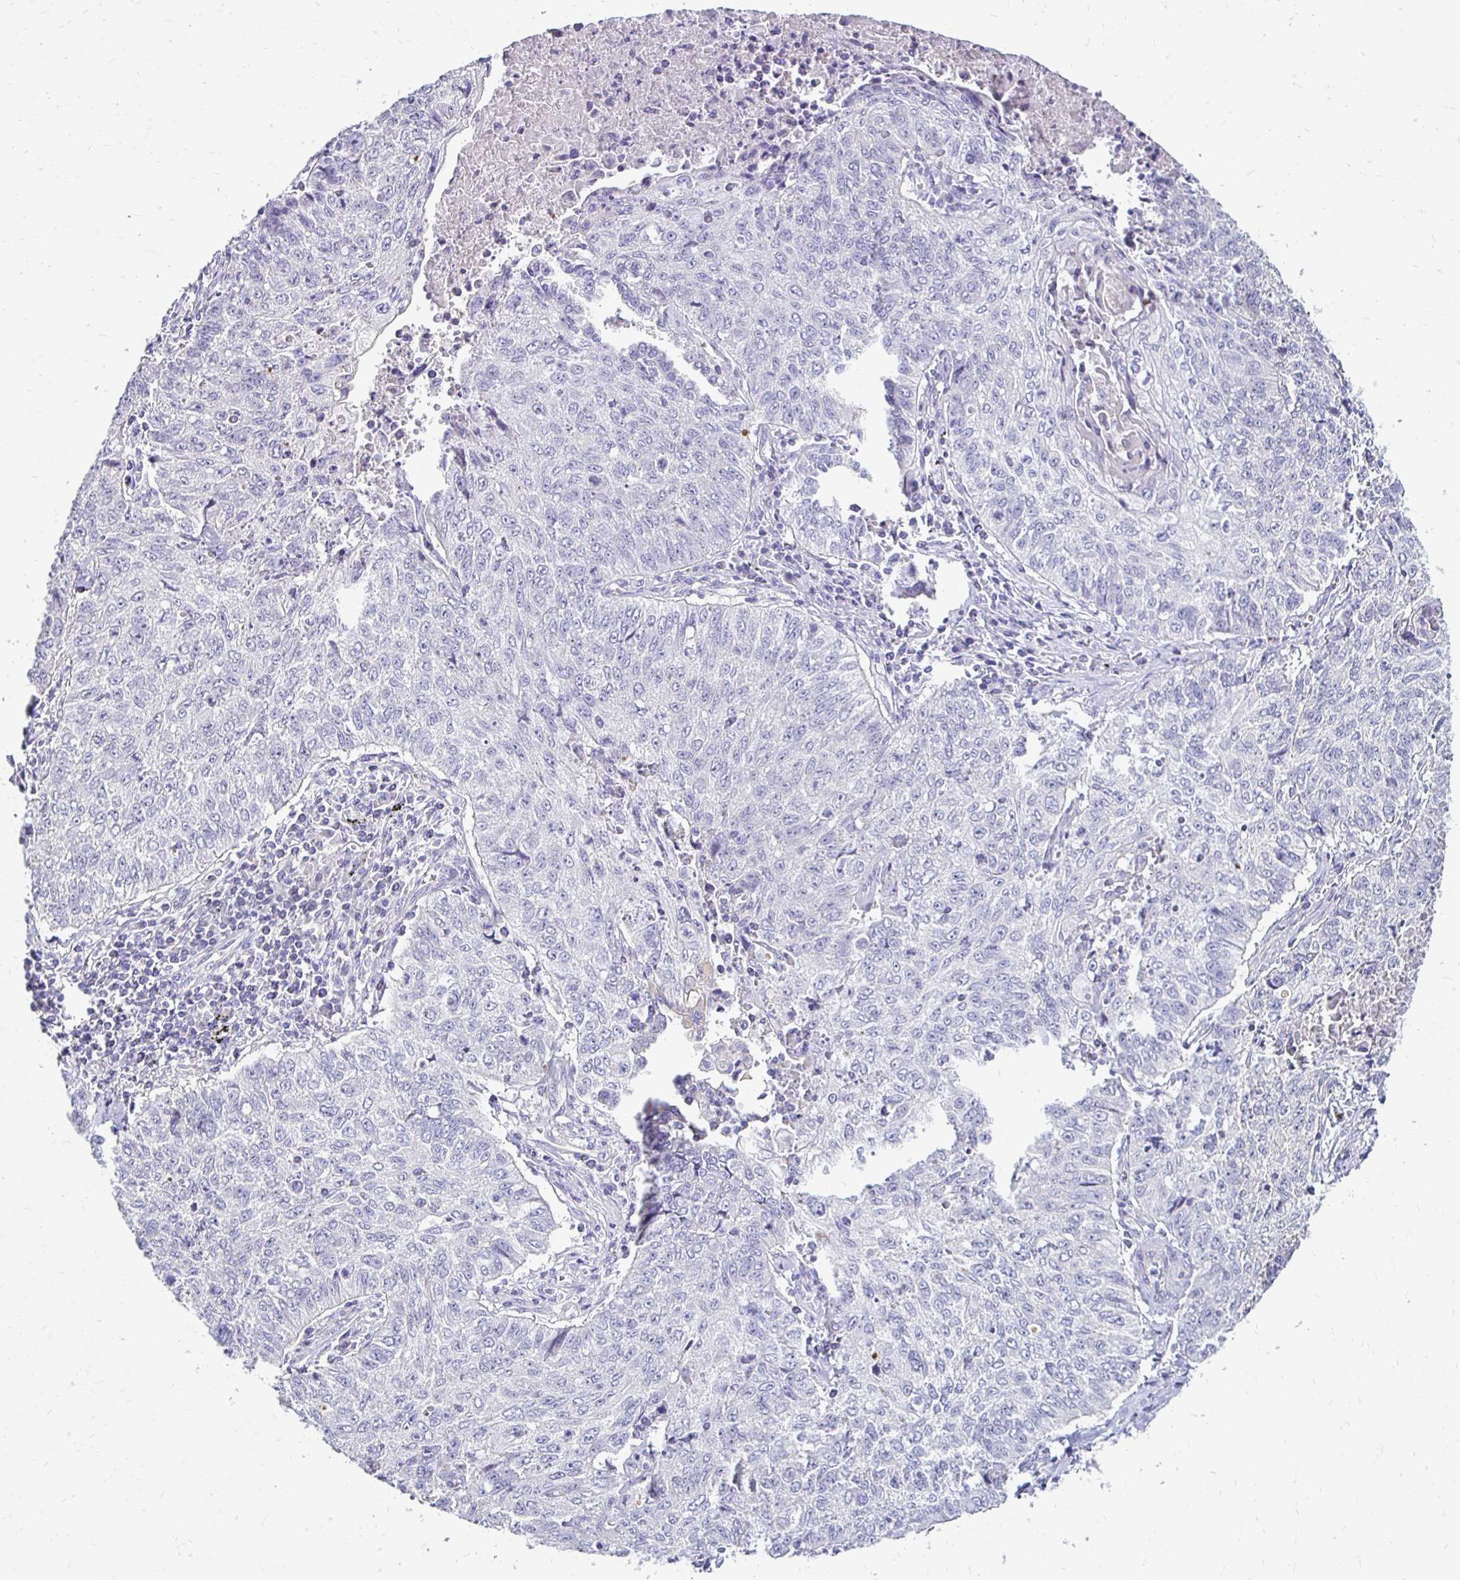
{"staining": {"intensity": "negative", "quantity": "none", "location": "none"}, "tissue": "lung cancer", "cell_type": "Tumor cells", "image_type": "cancer", "snomed": [{"axis": "morphology", "description": "Normal morphology"}, {"axis": "morphology", "description": "Aneuploidy"}, {"axis": "morphology", "description": "Squamous cell carcinoma, NOS"}, {"axis": "topography", "description": "Lymph node"}, {"axis": "topography", "description": "Lung"}], "caption": "DAB immunohistochemical staining of human lung cancer demonstrates no significant staining in tumor cells.", "gene": "AKAP6", "patient": {"sex": "female", "age": 76}}